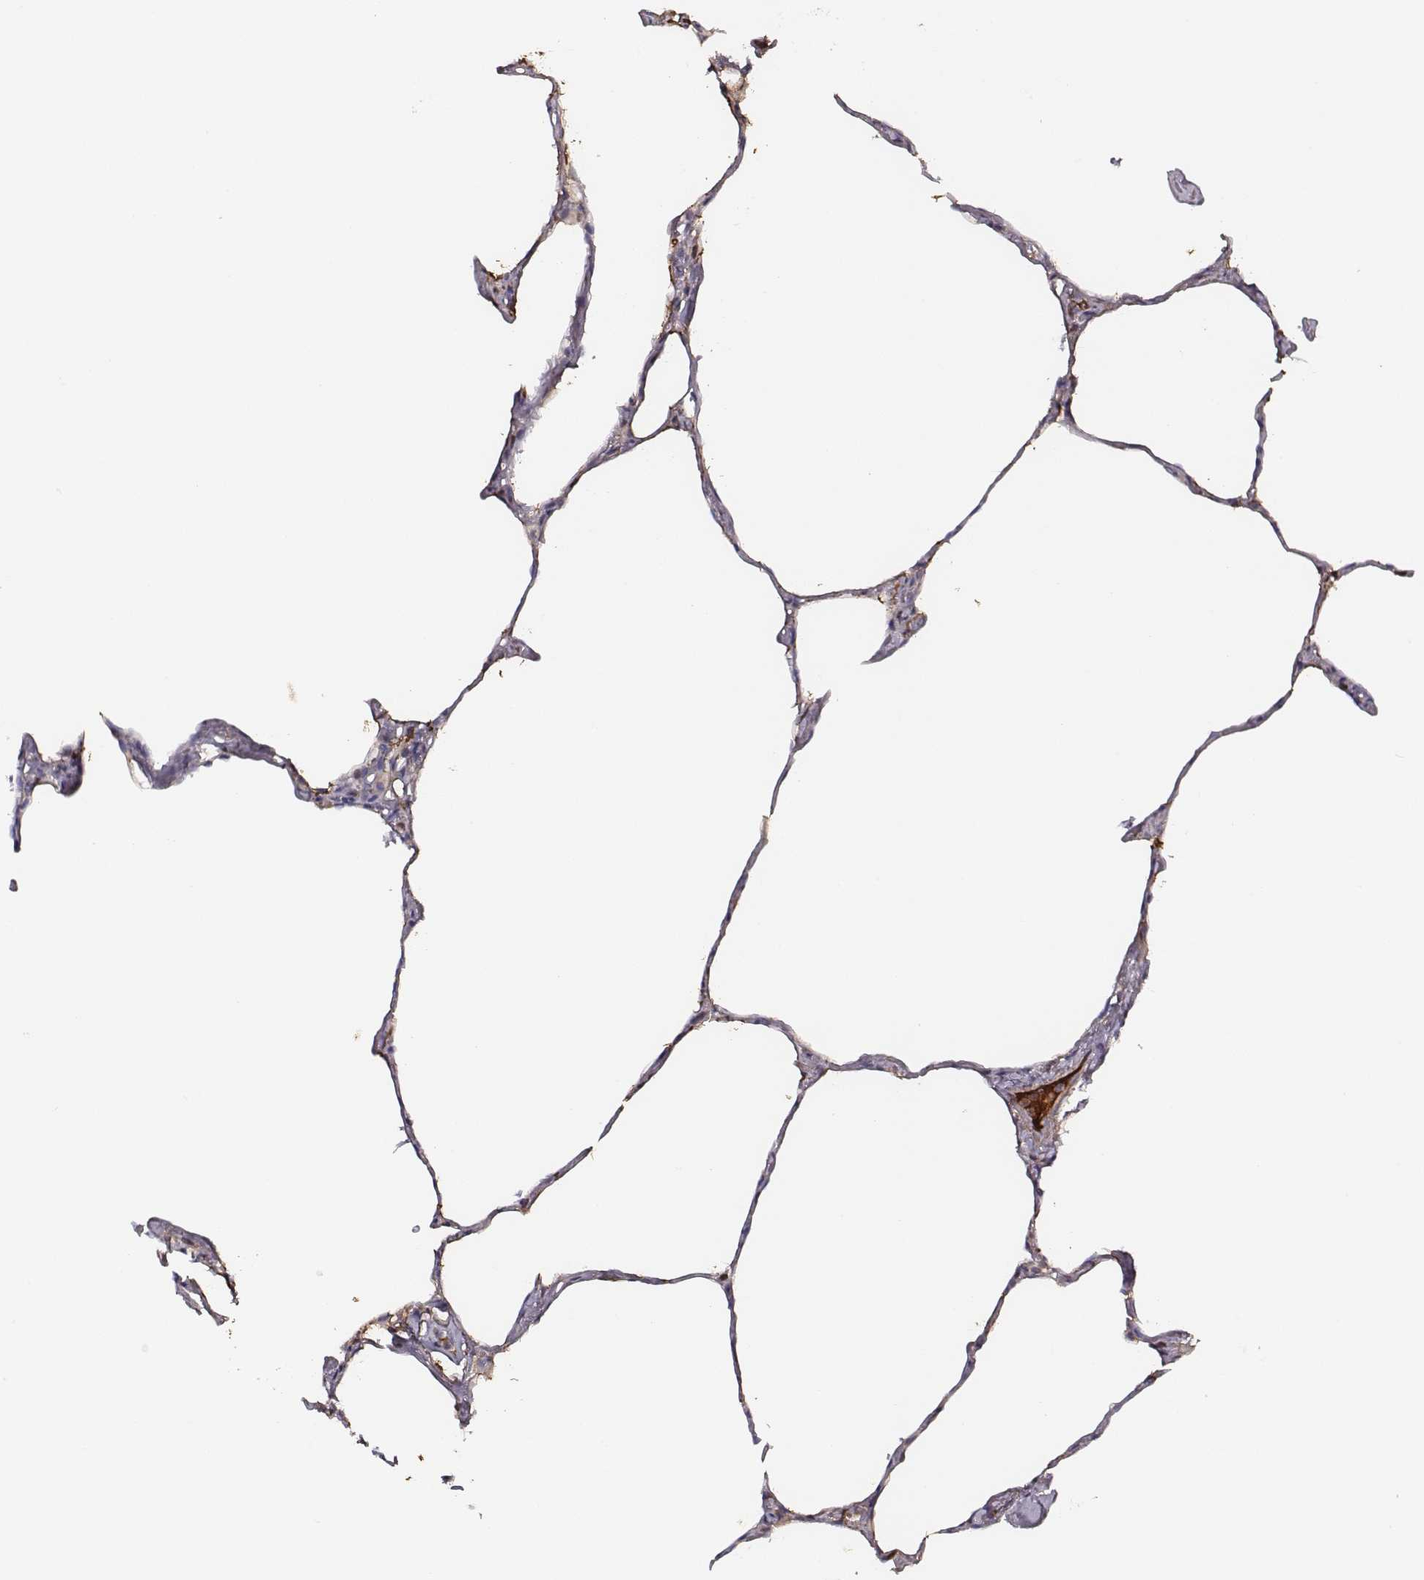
{"staining": {"intensity": "negative", "quantity": "none", "location": "none"}, "tissue": "lung", "cell_type": "Alveolar cells", "image_type": "normal", "snomed": [{"axis": "morphology", "description": "Normal tissue, NOS"}, {"axis": "topography", "description": "Lung"}], "caption": "Human lung stained for a protein using immunohistochemistry (IHC) shows no staining in alveolar cells.", "gene": "TF", "patient": {"sex": "male", "age": 65}}